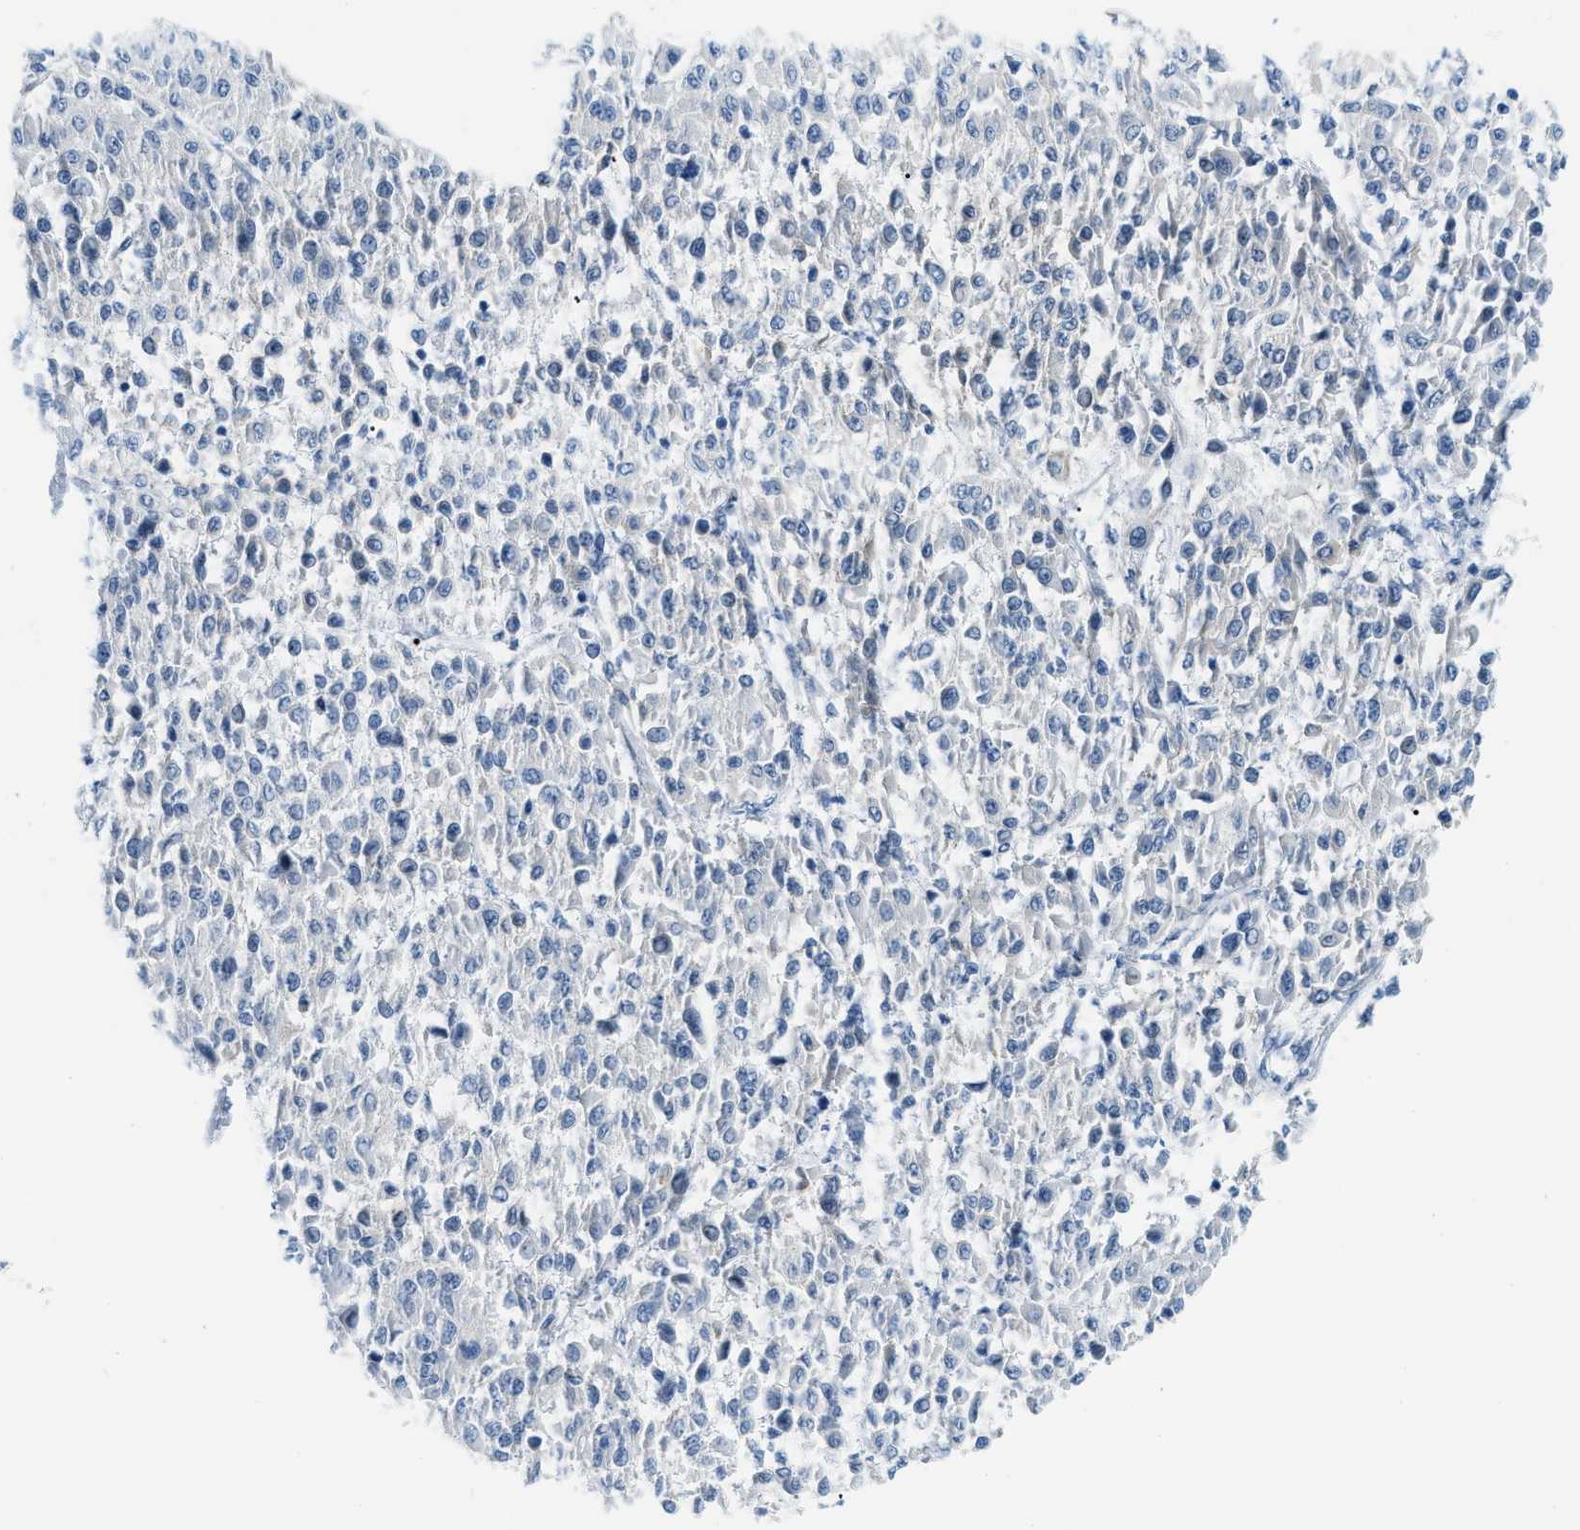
{"staining": {"intensity": "negative", "quantity": "none", "location": "none"}, "tissue": "melanoma", "cell_type": "Tumor cells", "image_type": "cancer", "snomed": [{"axis": "morphology", "description": "Malignant melanoma, Metastatic site"}, {"axis": "topography", "description": "Soft tissue"}], "caption": "Immunohistochemistry image of neoplastic tissue: human malignant melanoma (metastatic site) stained with DAB (3,3'-diaminobenzidine) displays no significant protein positivity in tumor cells.", "gene": "PHRF1", "patient": {"sex": "male", "age": 41}}